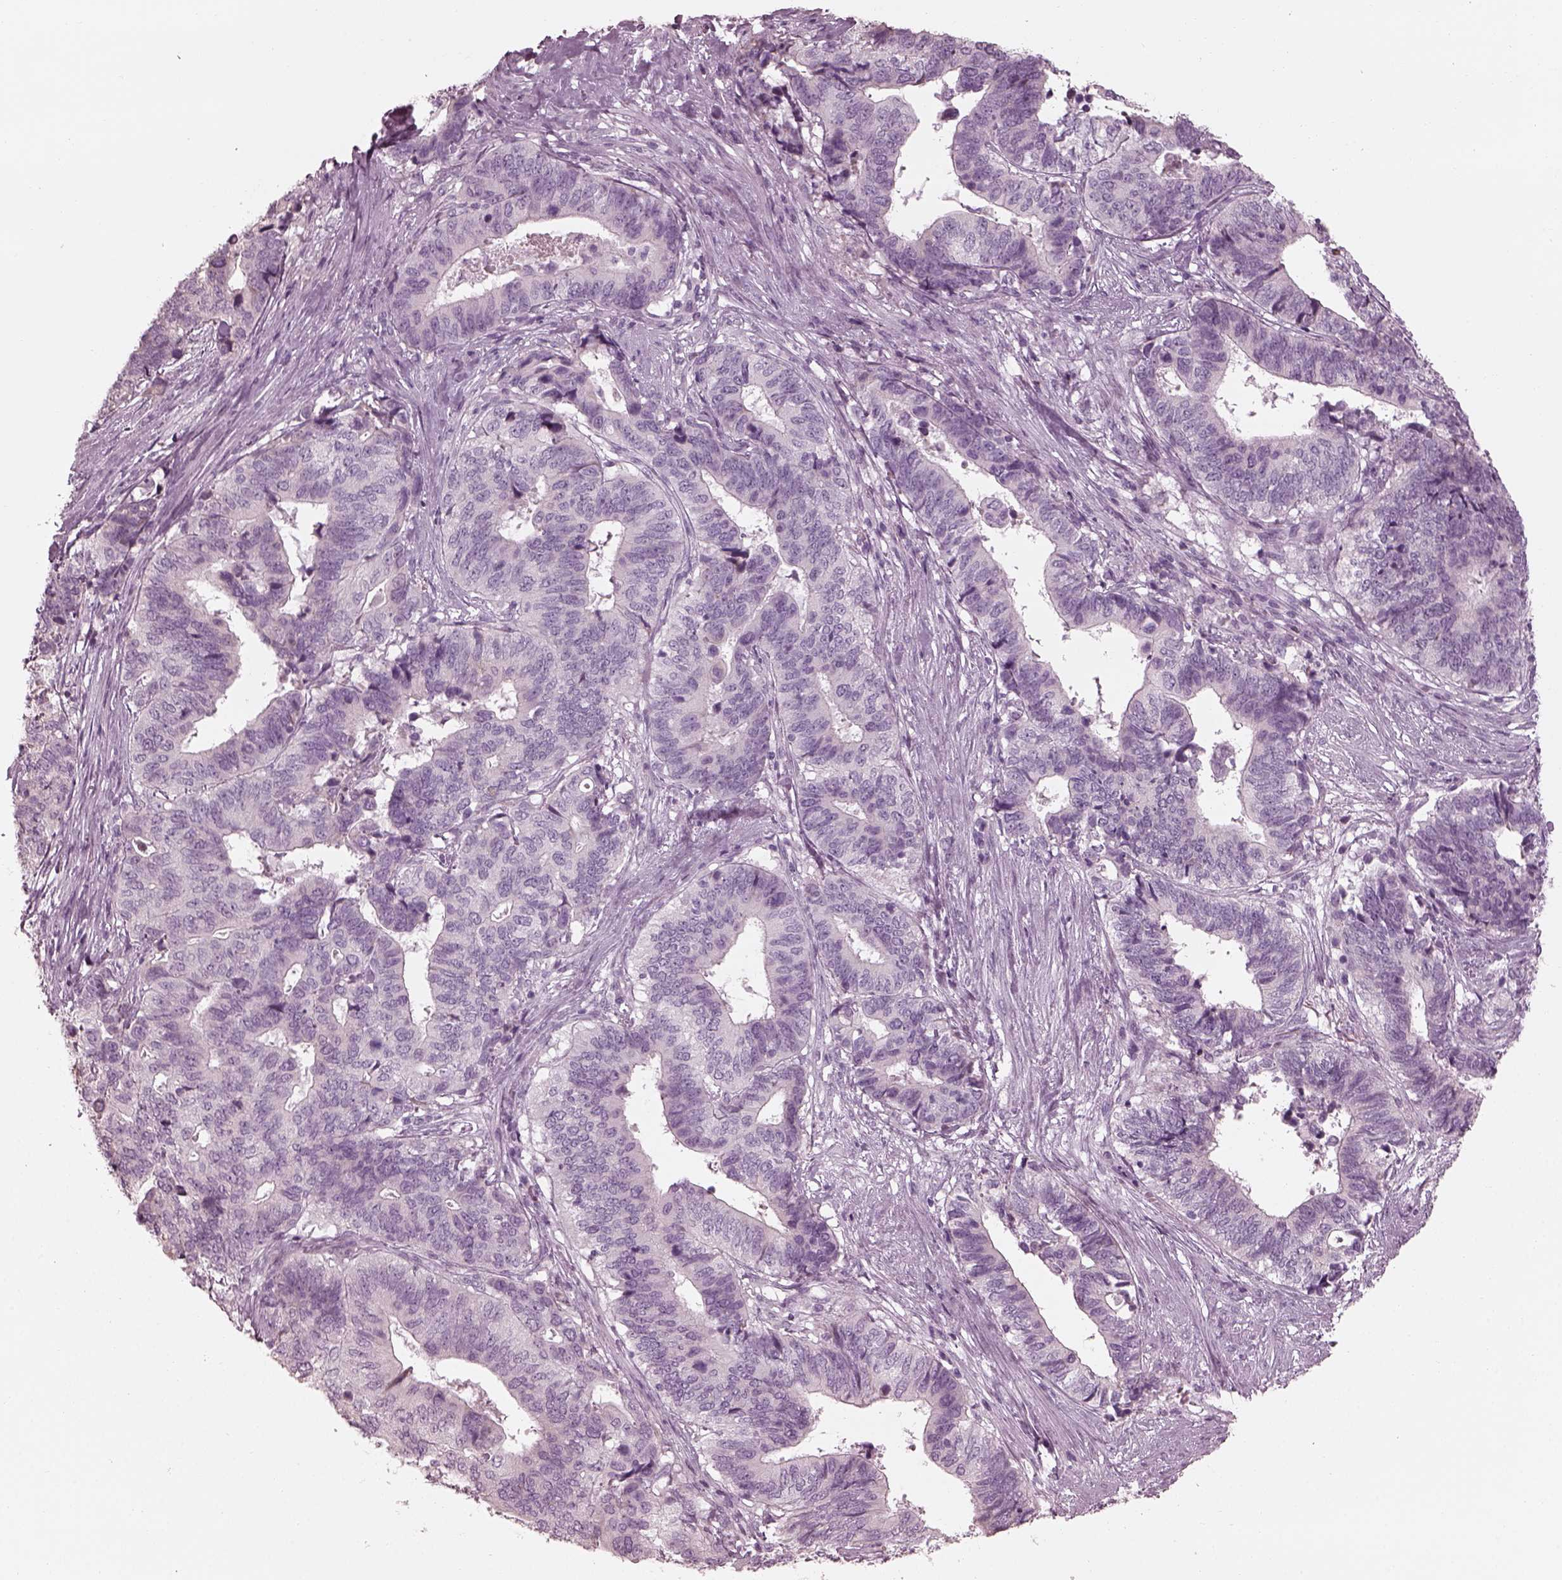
{"staining": {"intensity": "negative", "quantity": "none", "location": "none"}, "tissue": "stomach cancer", "cell_type": "Tumor cells", "image_type": "cancer", "snomed": [{"axis": "morphology", "description": "Adenocarcinoma, NOS"}, {"axis": "topography", "description": "Stomach, upper"}], "caption": "This is an immunohistochemistry histopathology image of stomach adenocarcinoma. There is no positivity in tumor cells.", "gene": "SAXO2", "patient": {"sex": "female", "age": 67}}